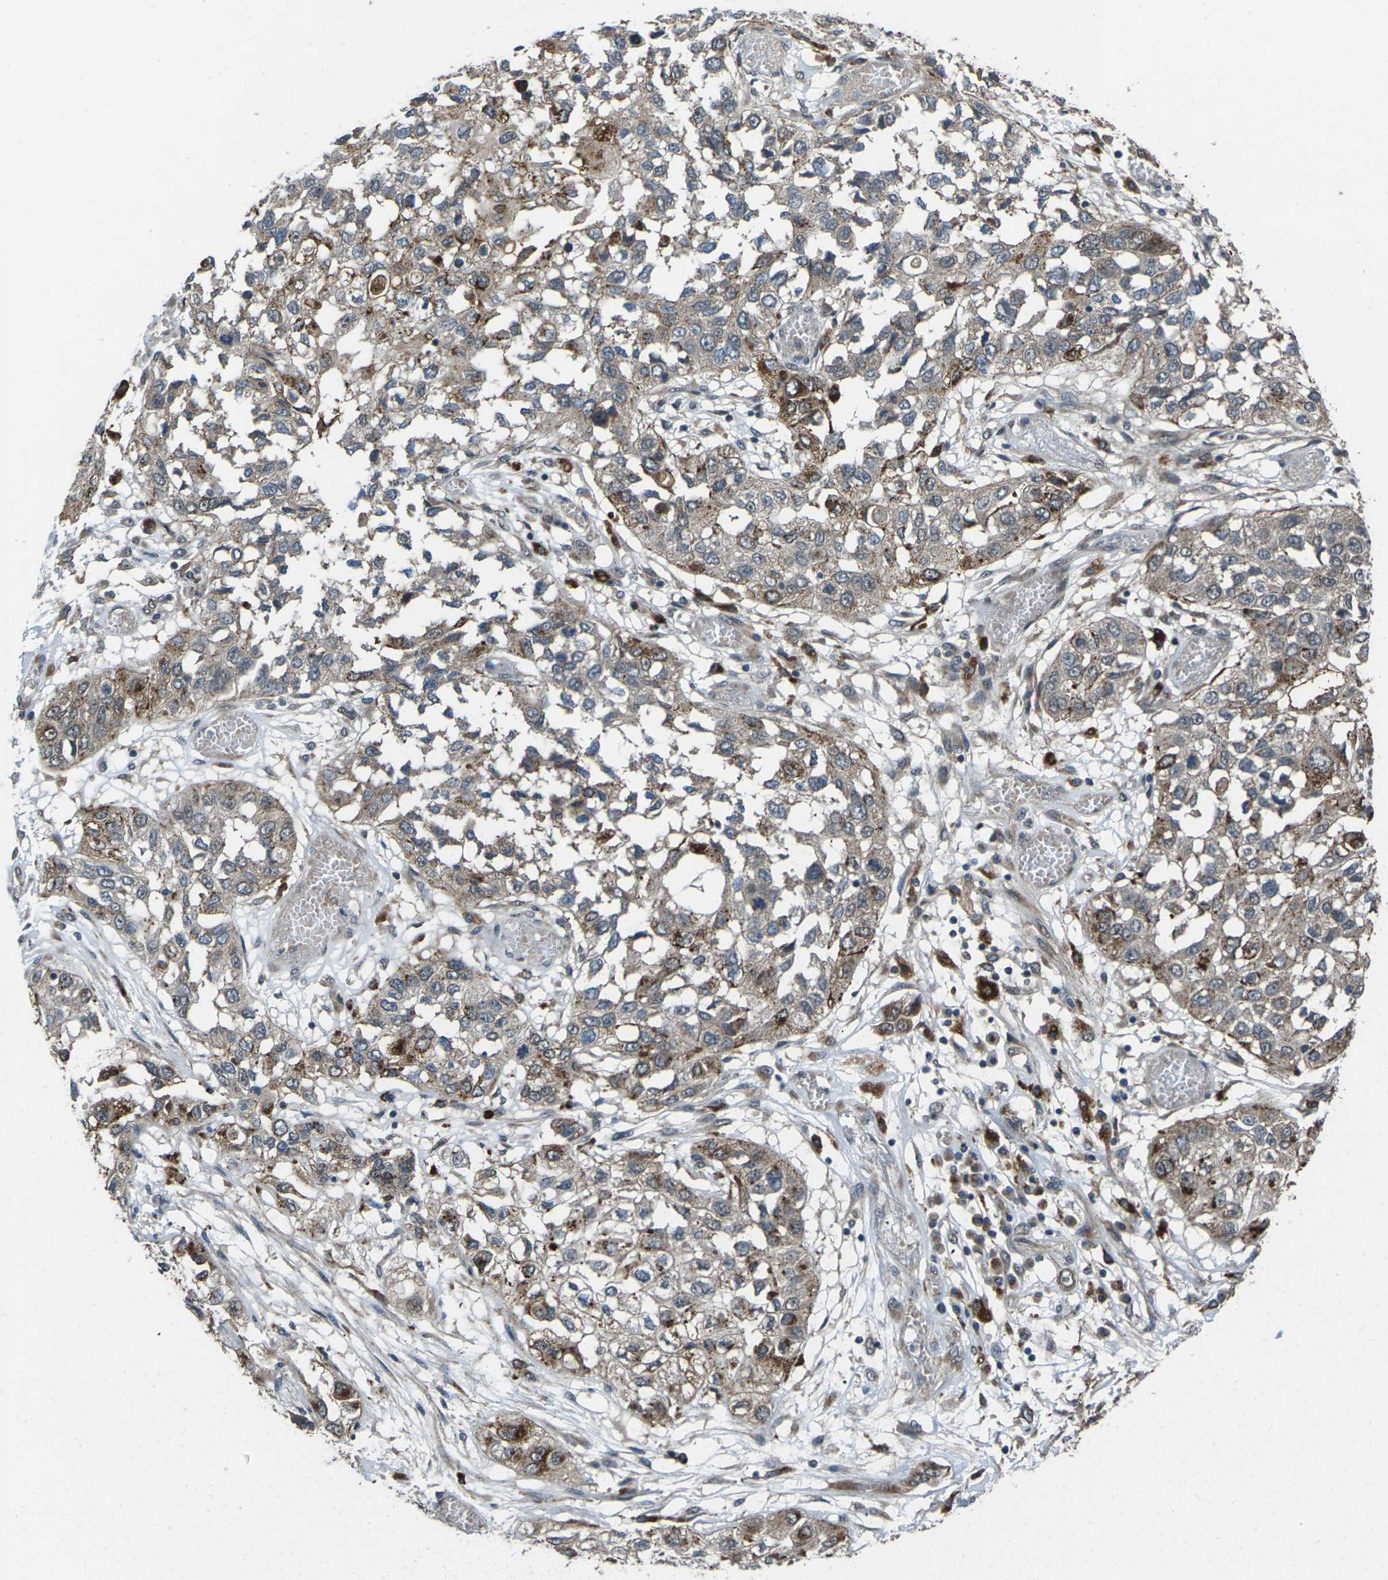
{"staining": {"intensity": "weak", "quantity": "25%-75%", "location": "cytoplasmic/membranous"}, "tissue": "lung cancer", "cell_type": "Tumor cells", "image_type": "cancer", "snomed": [{"axis": "morphology", "description": "Squamous cell carcinoma, NOS"}, {"axis": "topography", "description": "Lung"}], "caption": "Lung cancer stained for a protein (brown) exhibits weak cytoplasmic/membranous positive positivity in about 25%-75% of tumor cells.", "gene": "SLC31A2", "patient": {"sex": "male", "age": 71}}